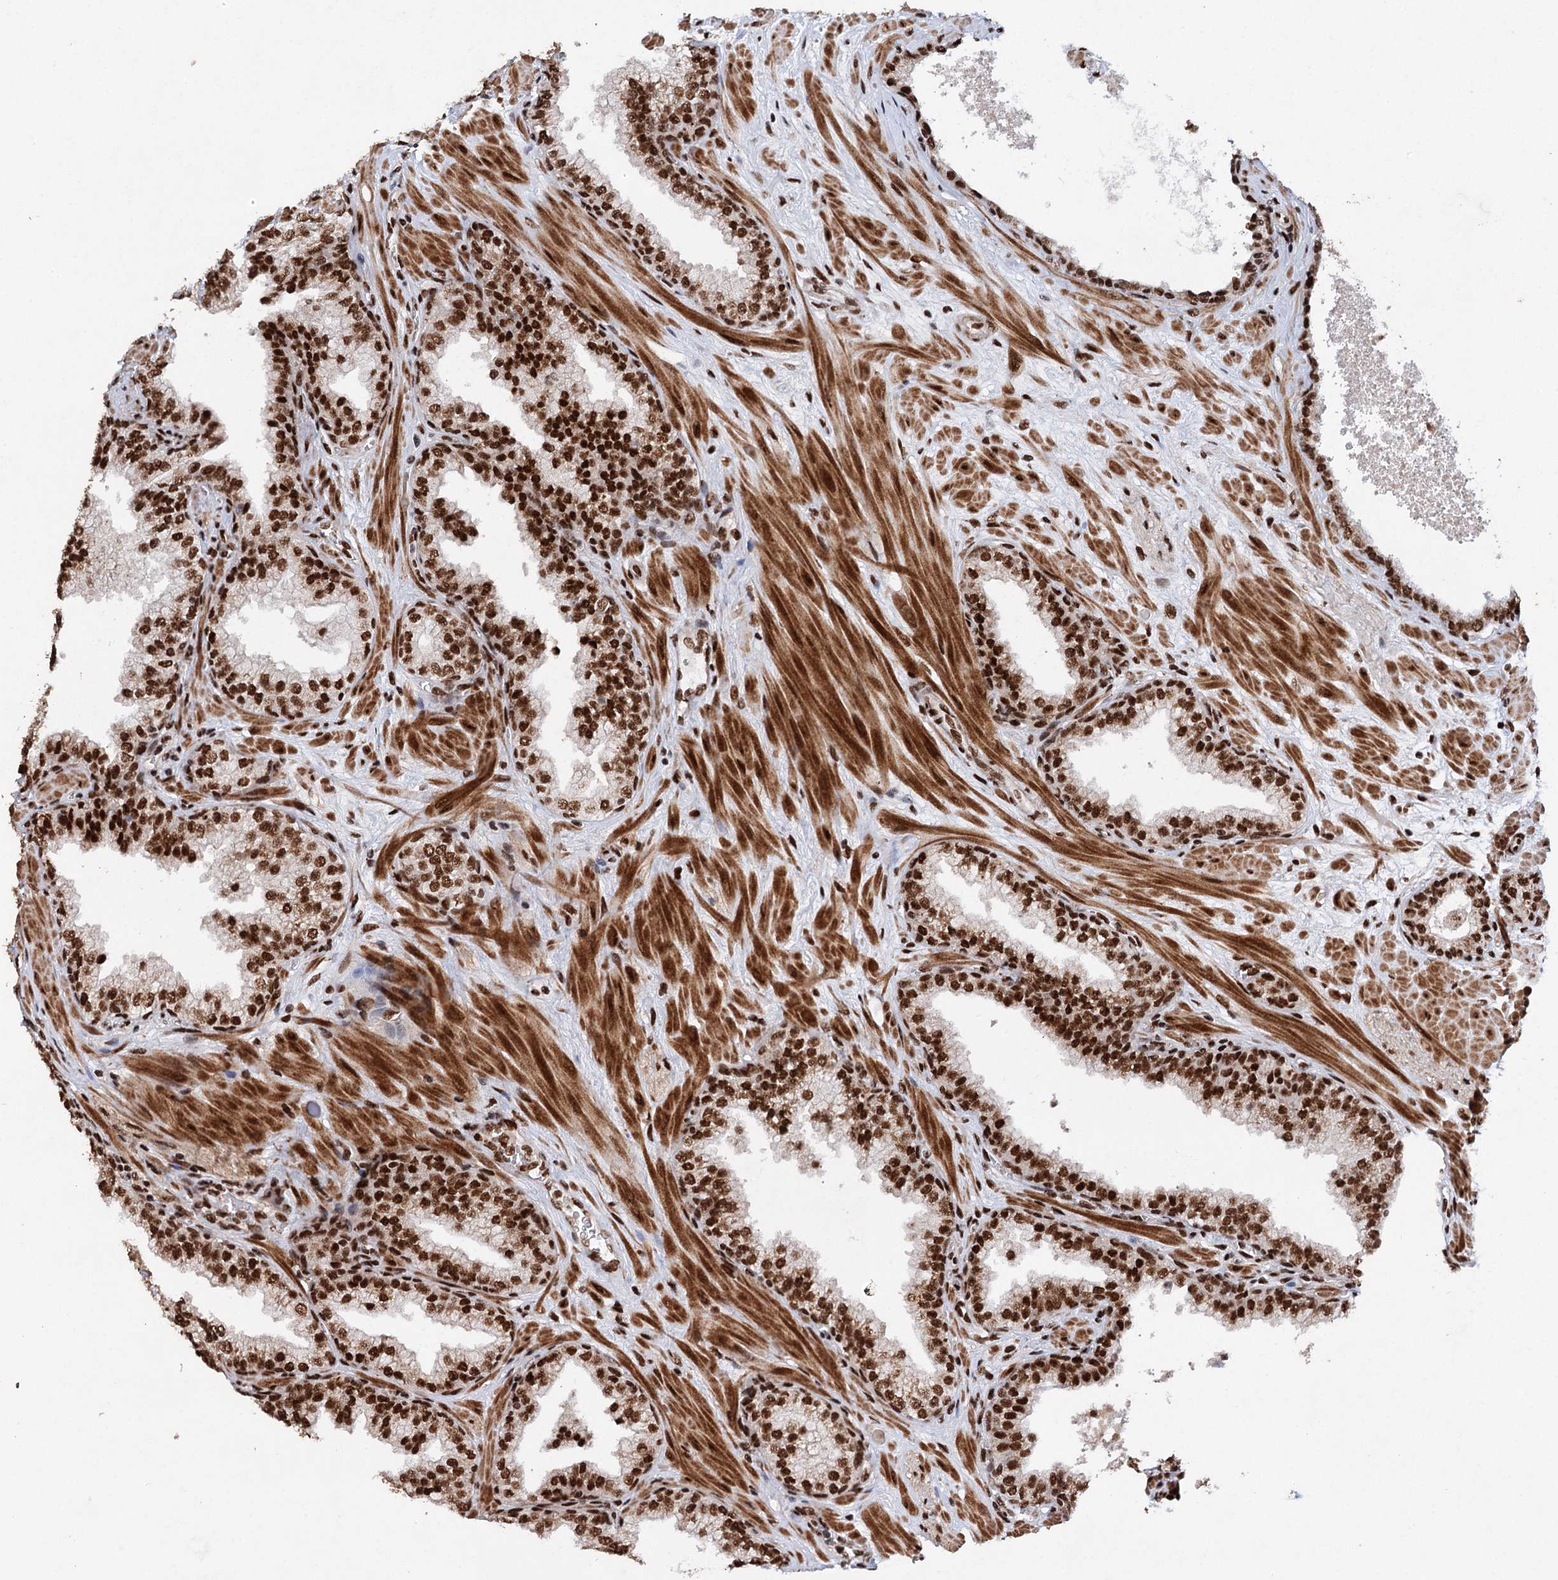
{"staining": {"intensity": "strong", "quantity": ">75%", "location": "nuclear"}, "tissue": "prostate", "cell_type": "Glandular cells", "image_type": "normal", "snomed": [{"axis": "morphology", "description": "Normal tissue, NOS"}, {"axis": "topography", "description": "Prostate"}], "caption": "High-magnification brightfield microscopy of normal prostate stained with DAB (3,3'-diaminobenzidine) (brown) and counterstained with hematoxylin (blue). glandular cells exhibit strong nuclear expression is appreciated in about>75% of cells.", "gene": "MATR3", "patient": {"sex": "male", "age": 60}}